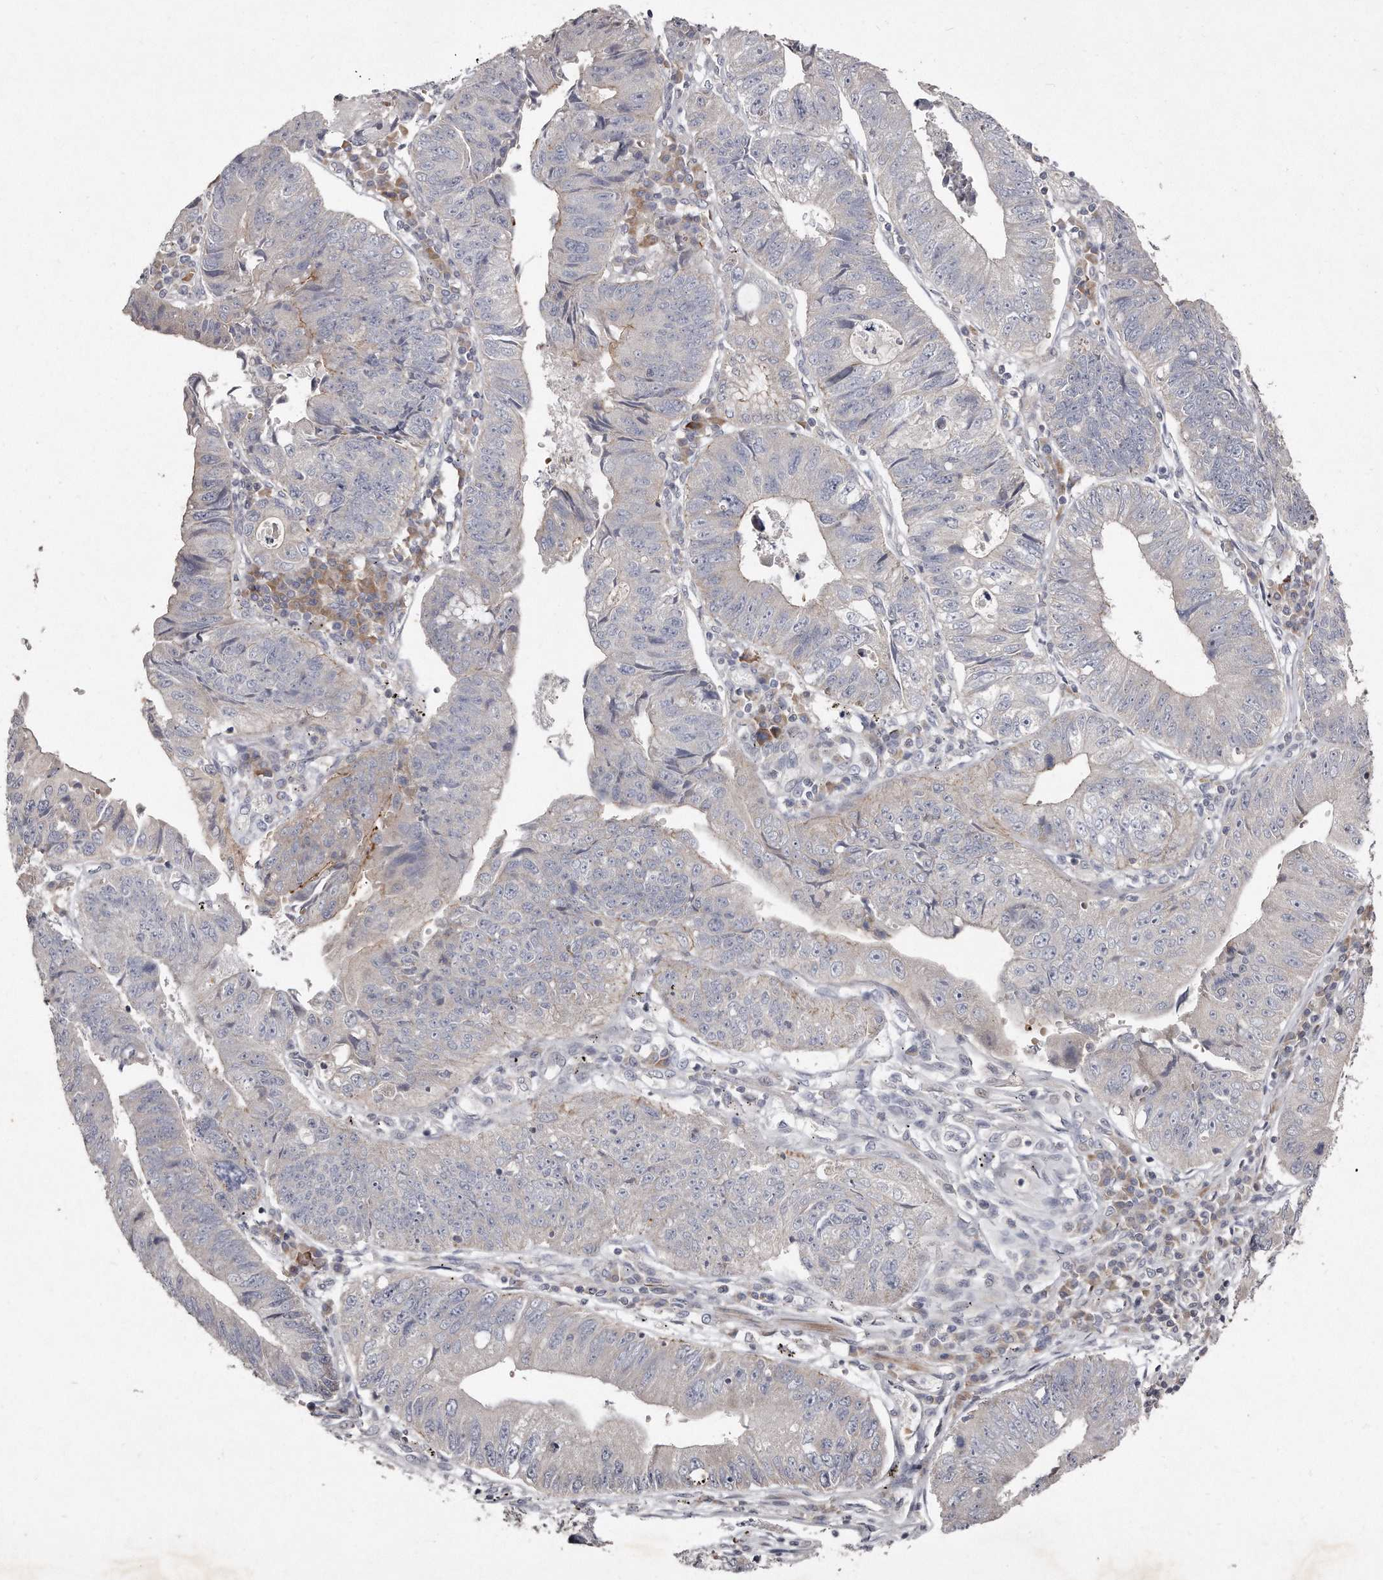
{"staining": {"intensity": "negative", "quantity": "none", "location": "none"}, "tissue": "stomach cancer", "cell_type": "Tumor cells", "image_type": "cancer", "snomed": [{"axis": "morphology", "description": "Adenocarcinoma, NOS"}, {"axis": "topography", "description": "Stomach"}], "caption": "A photomicrograph of human adenocarcinoma (stomach) is negative for staining in tumor cells. (DAB (3,3'-diaminobenzidine) IHC, high magnification).", "gene": "TECR", "patient": {"sex": "male", "age": 59}}